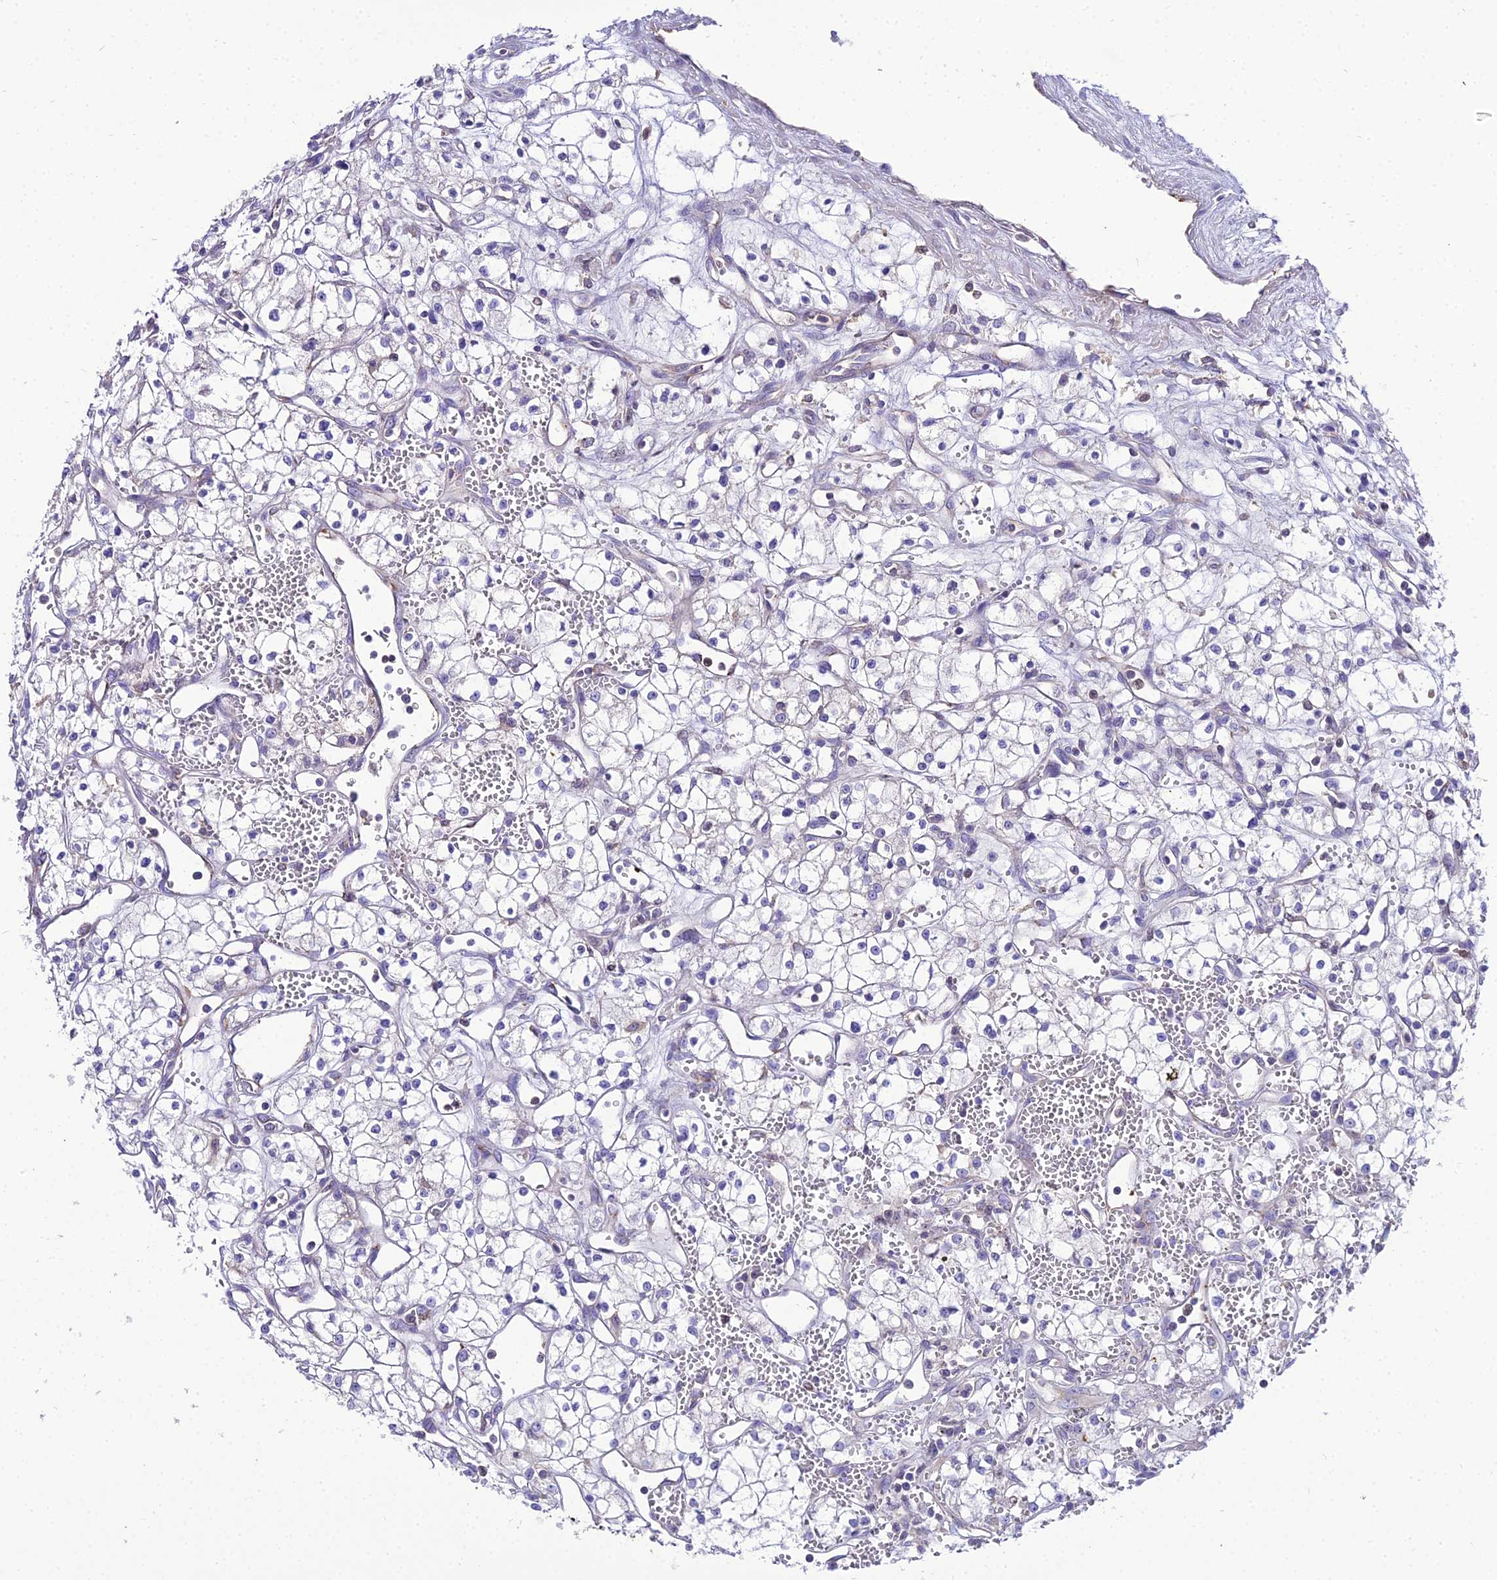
{"staining": {"intensity": "negative", "quantity": "none", "location": "none"}, "tissue": "renal cancer", "cell_type": "Tumor cells", "image_type": "cancer", "snomed": [{"axis": "morphology", "description": "Adenocarcinoma, NOS"}, {"axis": "topography", "description": "Kidney"}], "caption": "Tumor cells show no significant staining in renal cancer.", "gene": "SHQ1", "patient": {"sex": "male", "age": 59}}